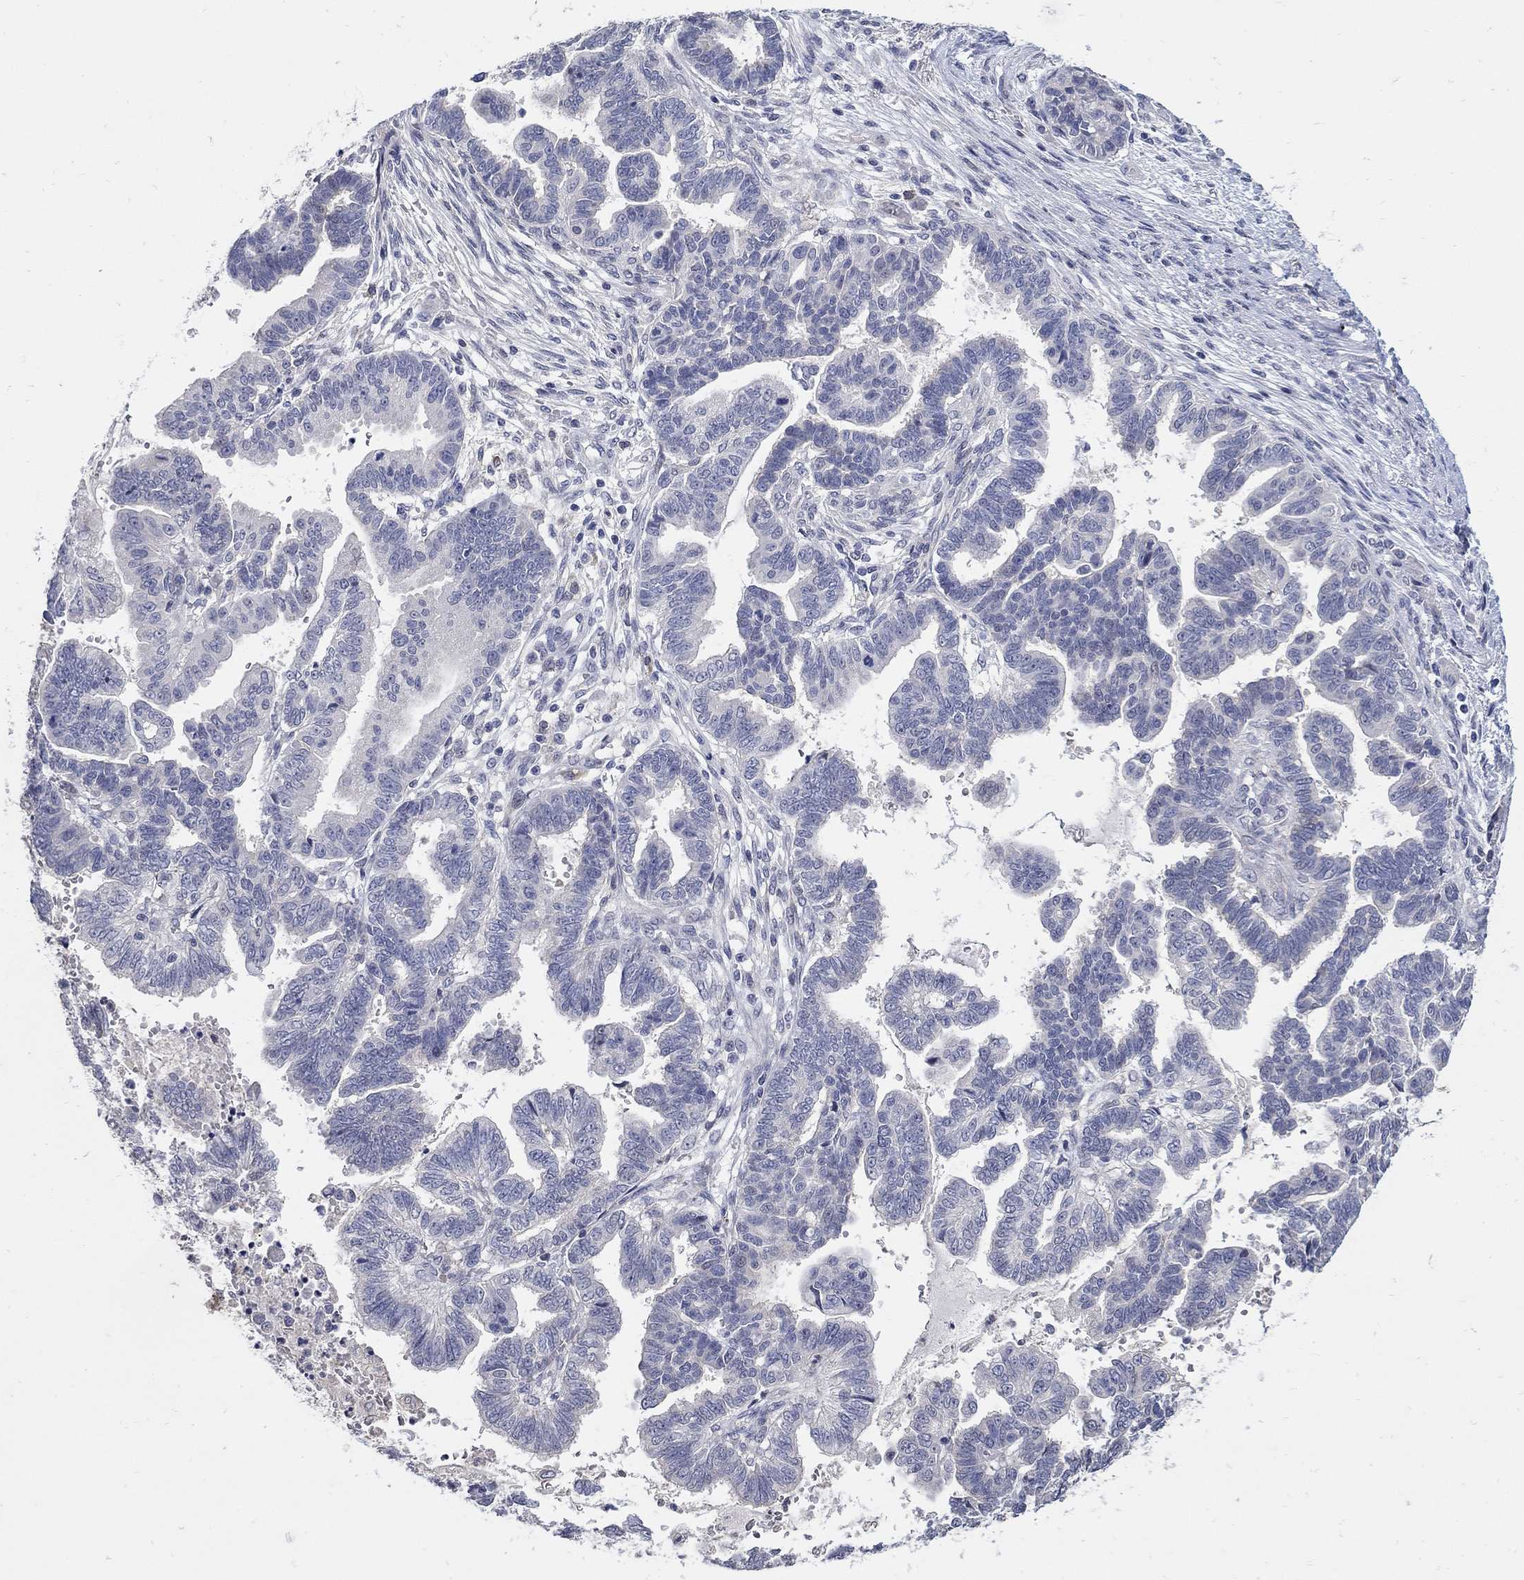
{"staining": {"intensity": "negative", "quantity": "none", "location": "none"}, "tissue": "stomach cancer", "cell_type": "Tumor cells", "image_type": "cancer", "snomed": [{"axis": "morphology", "description": "Adenocarcinoma, NOS"}, {"axis": "topography", "description": "Stomach"}], "caption": "High magnification brightfield microscopy of stomach adenocarcinoma stained with DAB (3,3'-diaminobenzidine) (brown) and counterstained with hematoxylin (blue): tumor cells show no significant staining.", "gene": "CETN1", "patient": {"sex": "male", "age": 83}}